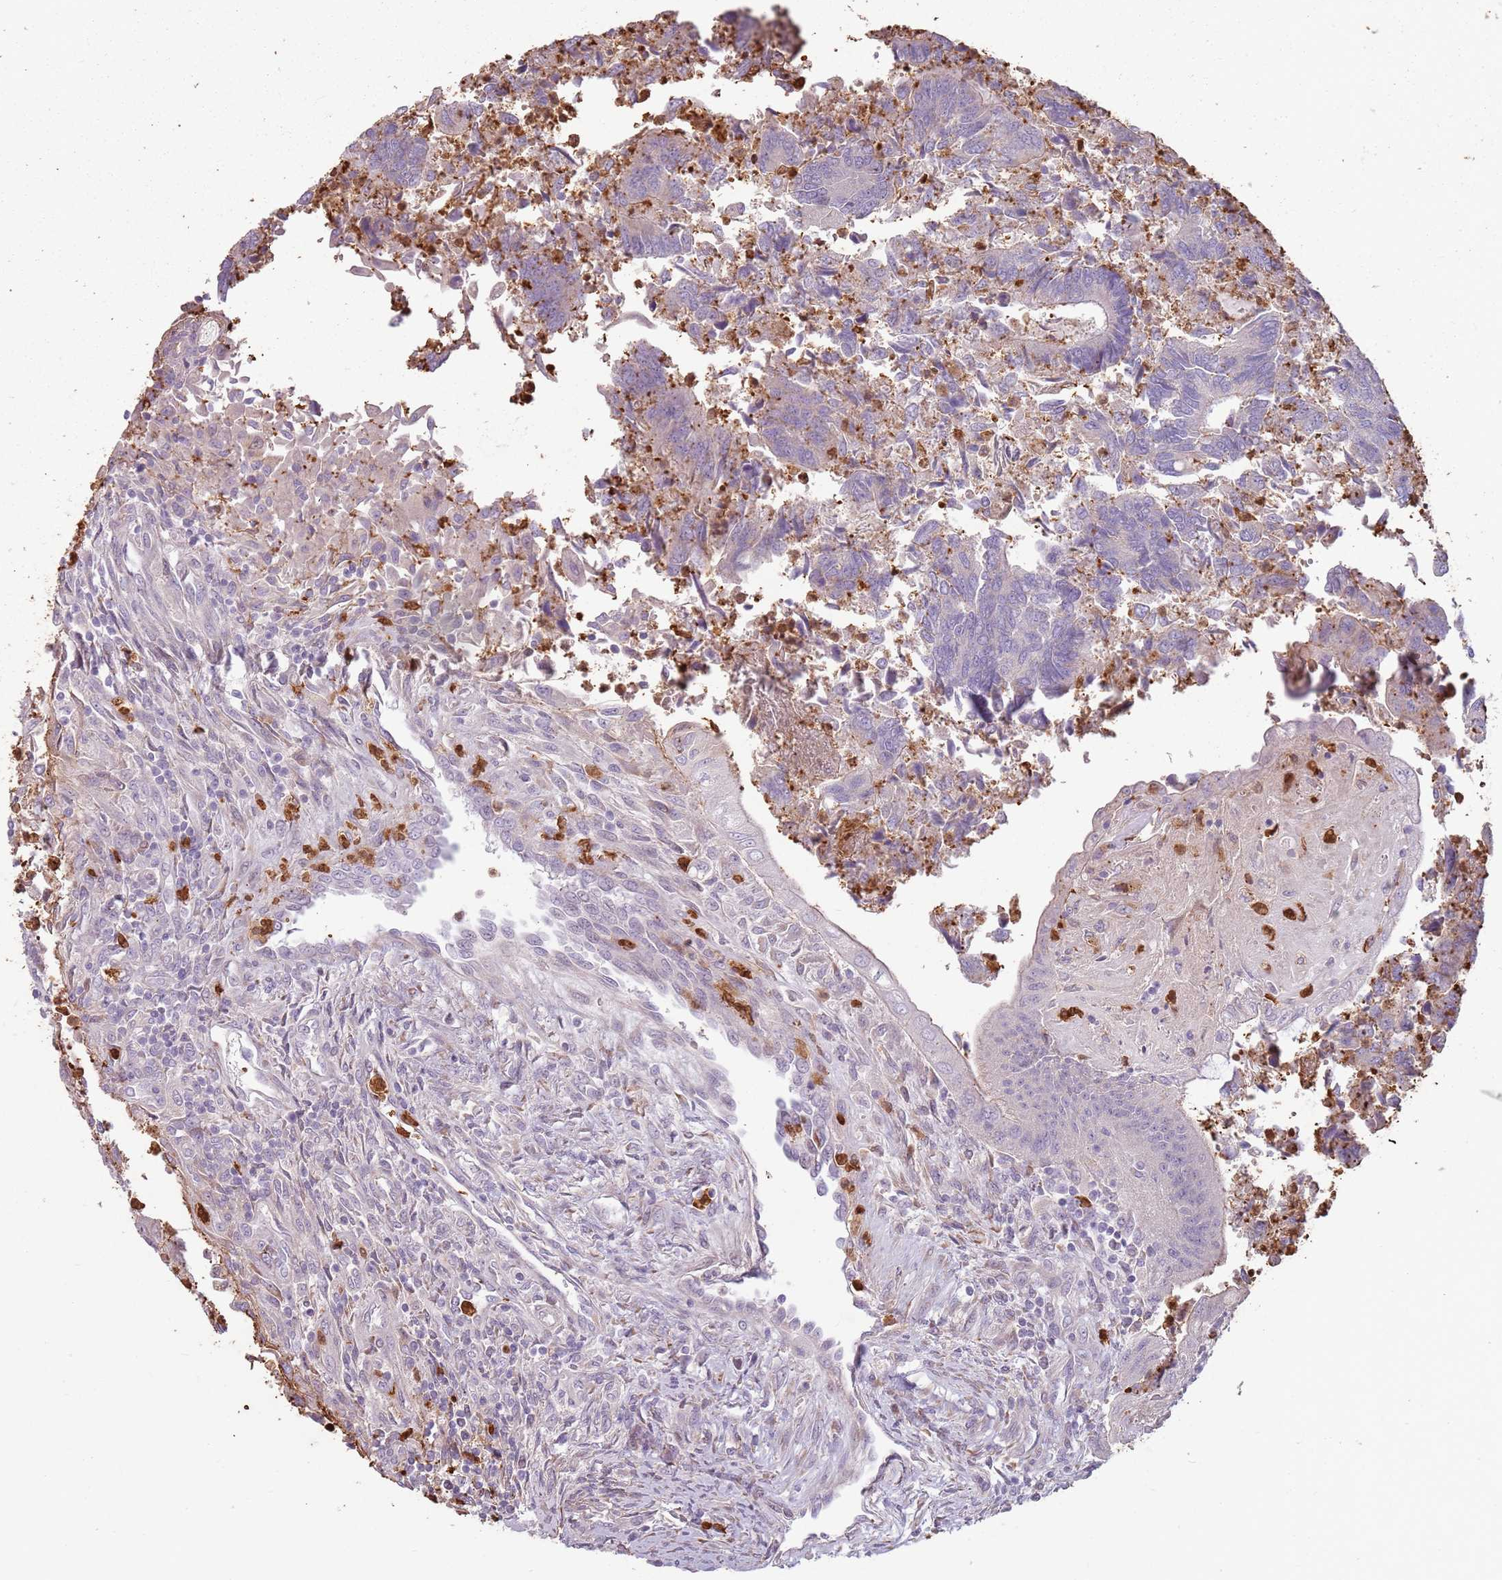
{"staining": {"intensity": "negative", "quantity": "none", "location": "none"}, "tissue": "colorectal cancer", "cell_type": "Tumor cells", "image_type": "cancer", "snomed": [{"axis": "morphology", "description": "Adenocarcinoma, NOS"}, {"axis": "topography", "description": "Colon"}], "caption": "Adenocarcinoma (colorectal) was stained to show a protein in brown. There is no significant staining in tumor cells. The staining is performed using DAB brown chromogen with nuclei counter-stained in using hematoxylin.", "gene": "SPAG4", "patient": {"sex": "female", "age": 67}}